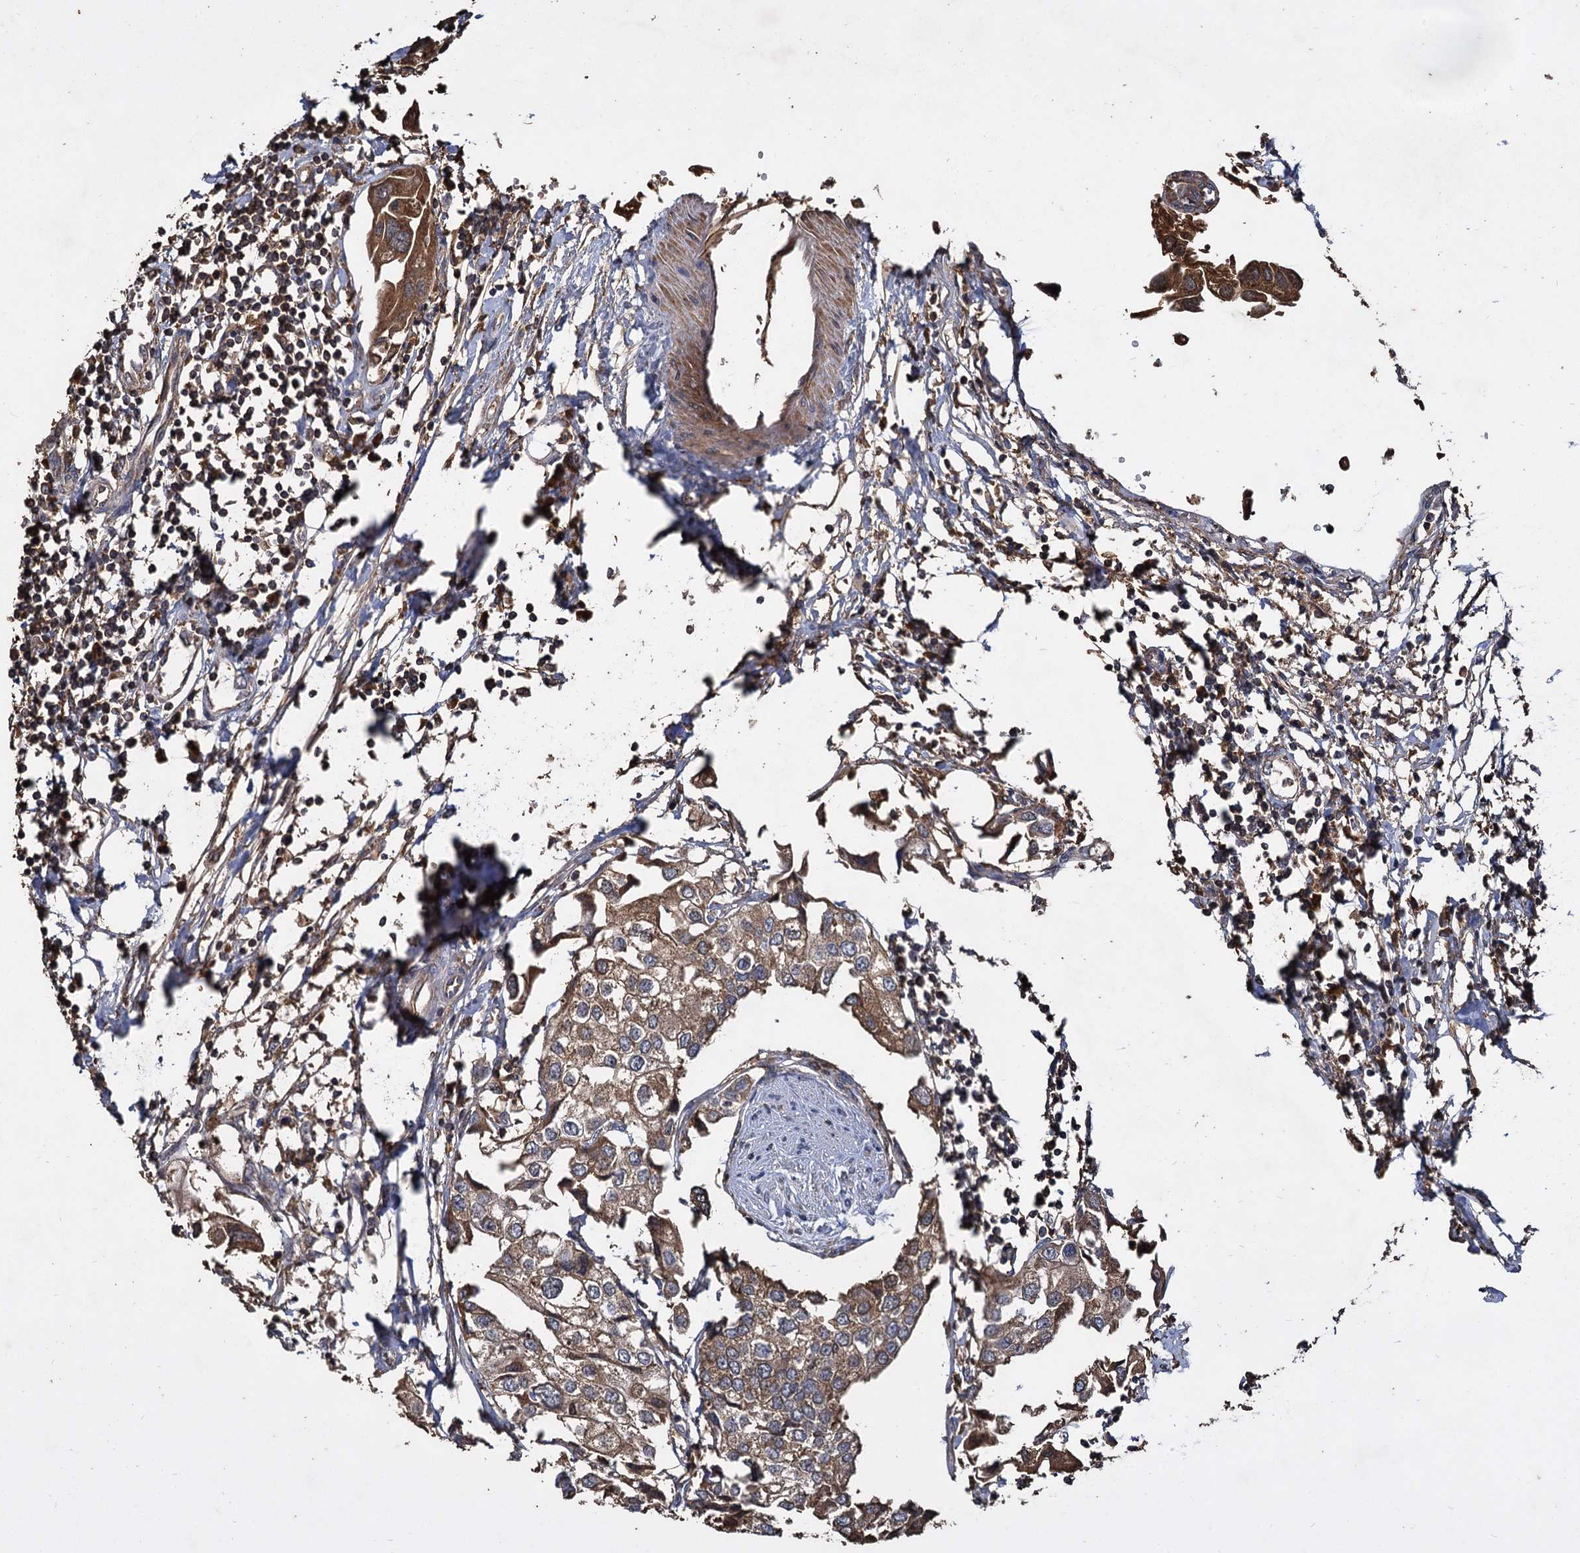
{"staining": {"intensity": "moderate", "quantity": ">75%", "location": "cytoplasmic/membranous"}, "tissue": "urothelial cancer", "cell_type": "Tumor cells", "image_type": "cancer", "snomed": [{"axis": "morphology", "description": "Urothelial carcinoma, High grade"}, {"axis": "topography", "description": "Urinary bladder"}], "caption": "Tumor cells show medium levels of moderate cytoplasmic/membranous positivity in approximately >75% of cells in urothelial cancer.", "gene": "GCLC", "patient": {"sex": "male", "age": 64}}